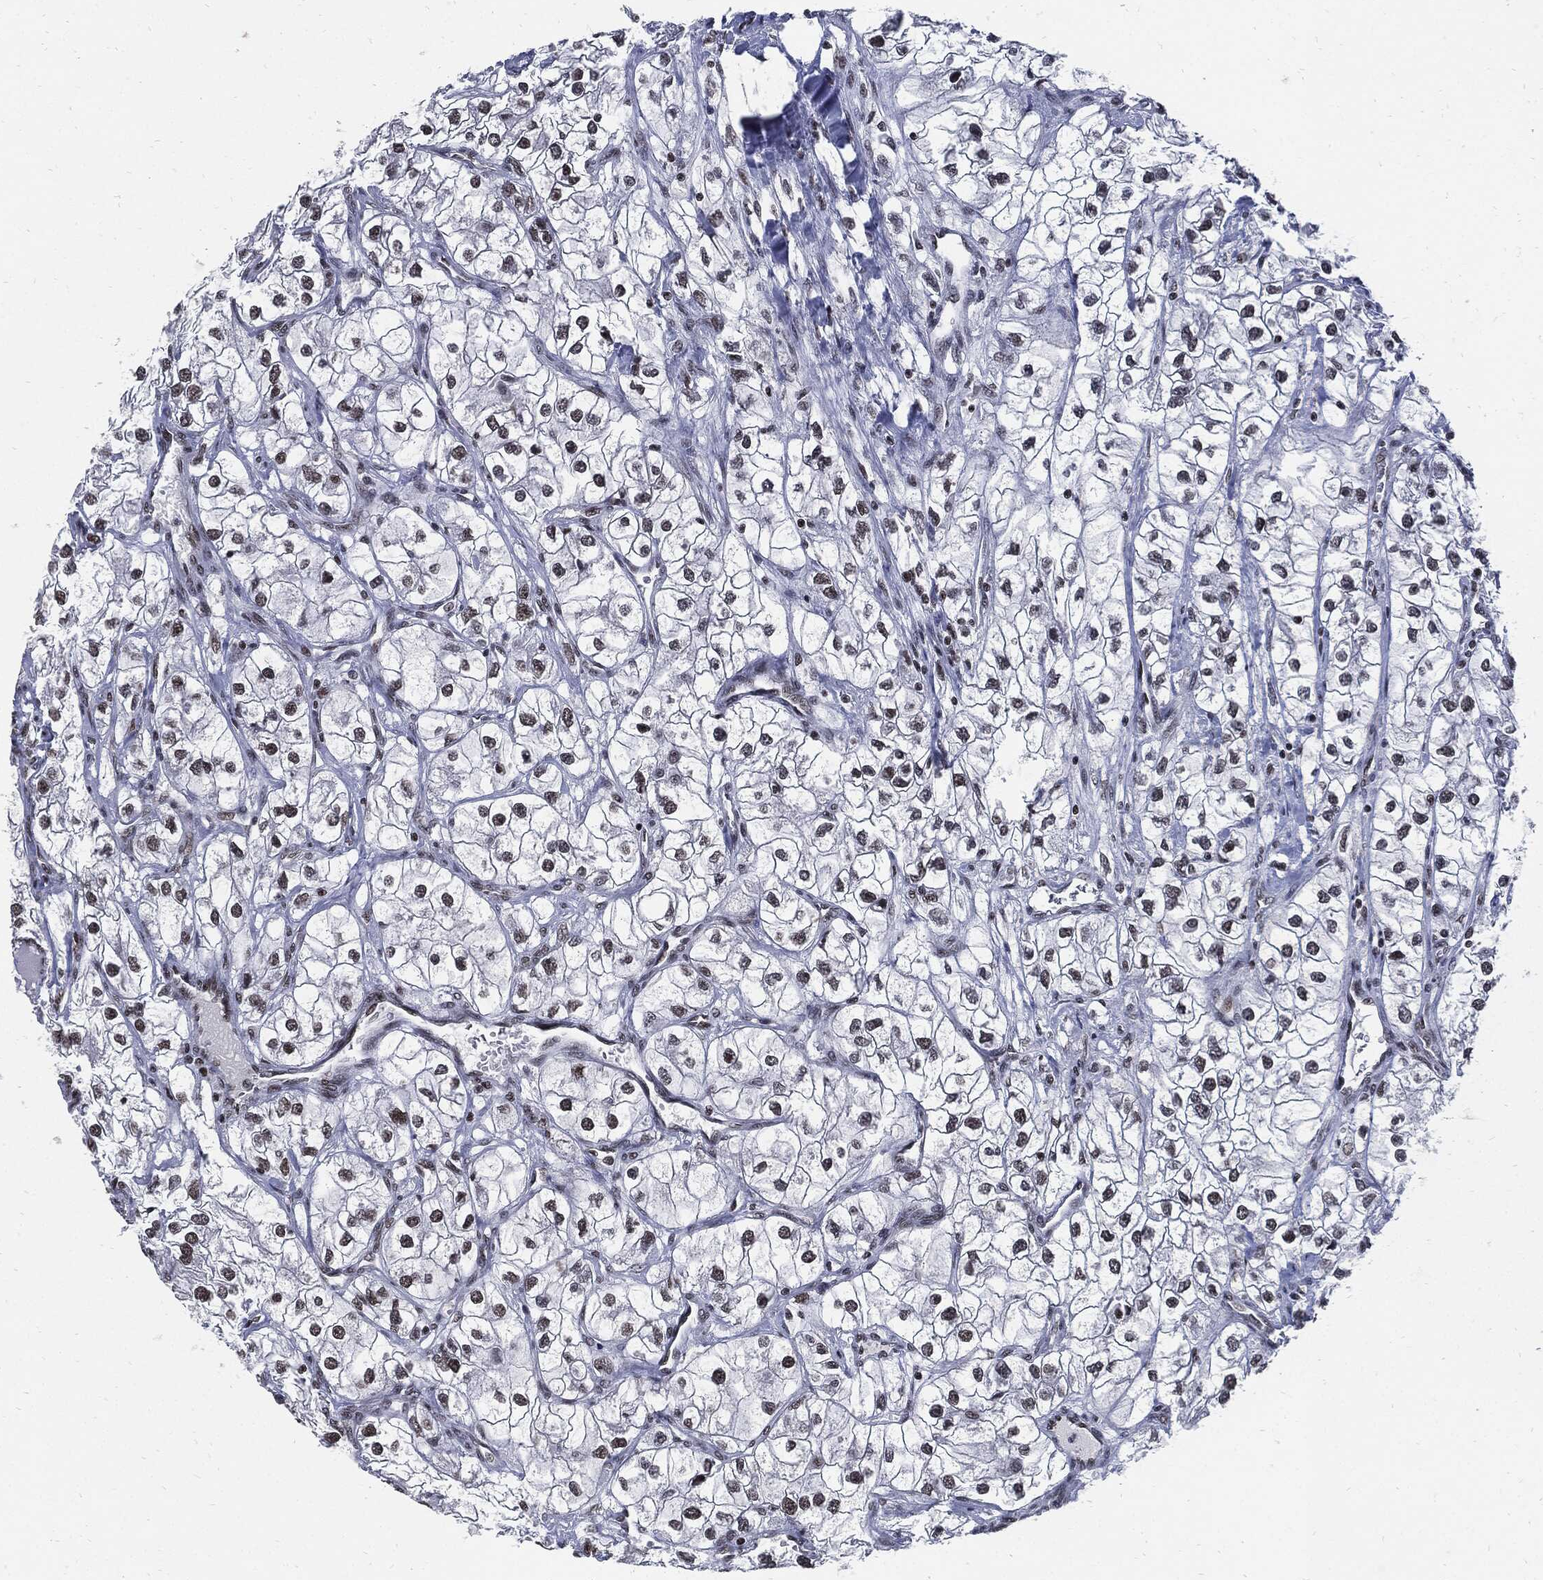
{"staining": {"intensity": "negative", "quantity": "none", "location": "none"}, "tissue": "renal cancer", "cell_type": "Tumor cells", "image_type": "cancer", "snomed": [{"axis": "morphology", "description": "Adenocarcinoma, NOS"}, {"axis": "topography", "description": "Kidney"}], "caption": "Immunohistochemistry of human renal cancer (adenocarcinoma) displays no positivity in tumor cells.", "gene": "TERF2", "patient": {"sex": "male", "age": 59}}